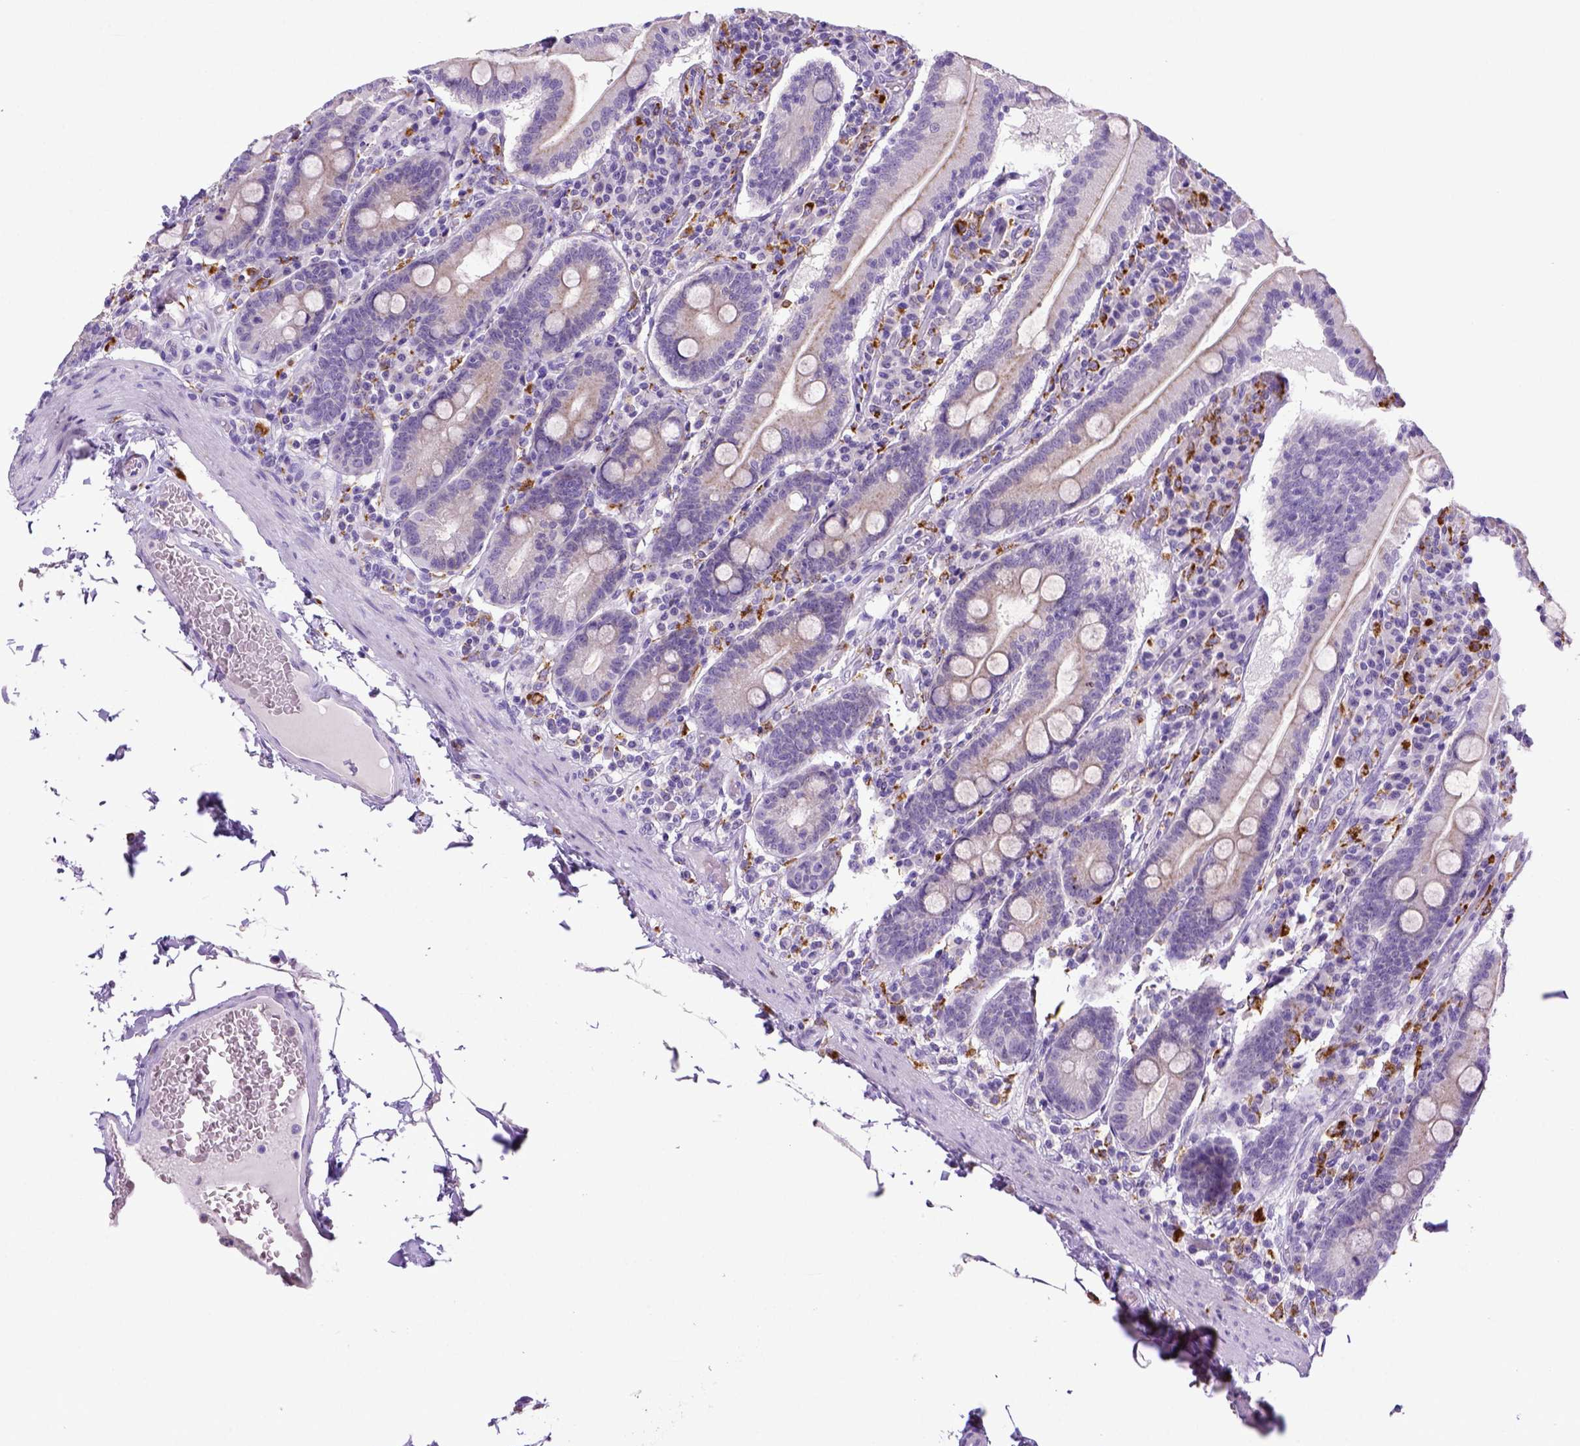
{"staining": {"intensity": "negative", "quantity": "none", "location": "none"}, "tissue": "small intestine", "cell_type": "Glandular cells", "image_type": "normal", "snomed": [{"axis": "morphology", "description": "Normal tissue, NOS"}, {"axis": "topography", "description": "Small intestine"}], "caption": "Photomicrograph shows no protein staining in glandular cells of benign small intestine.", "gene": "CD68", "patient": {"sex": "male", "age": 37}}